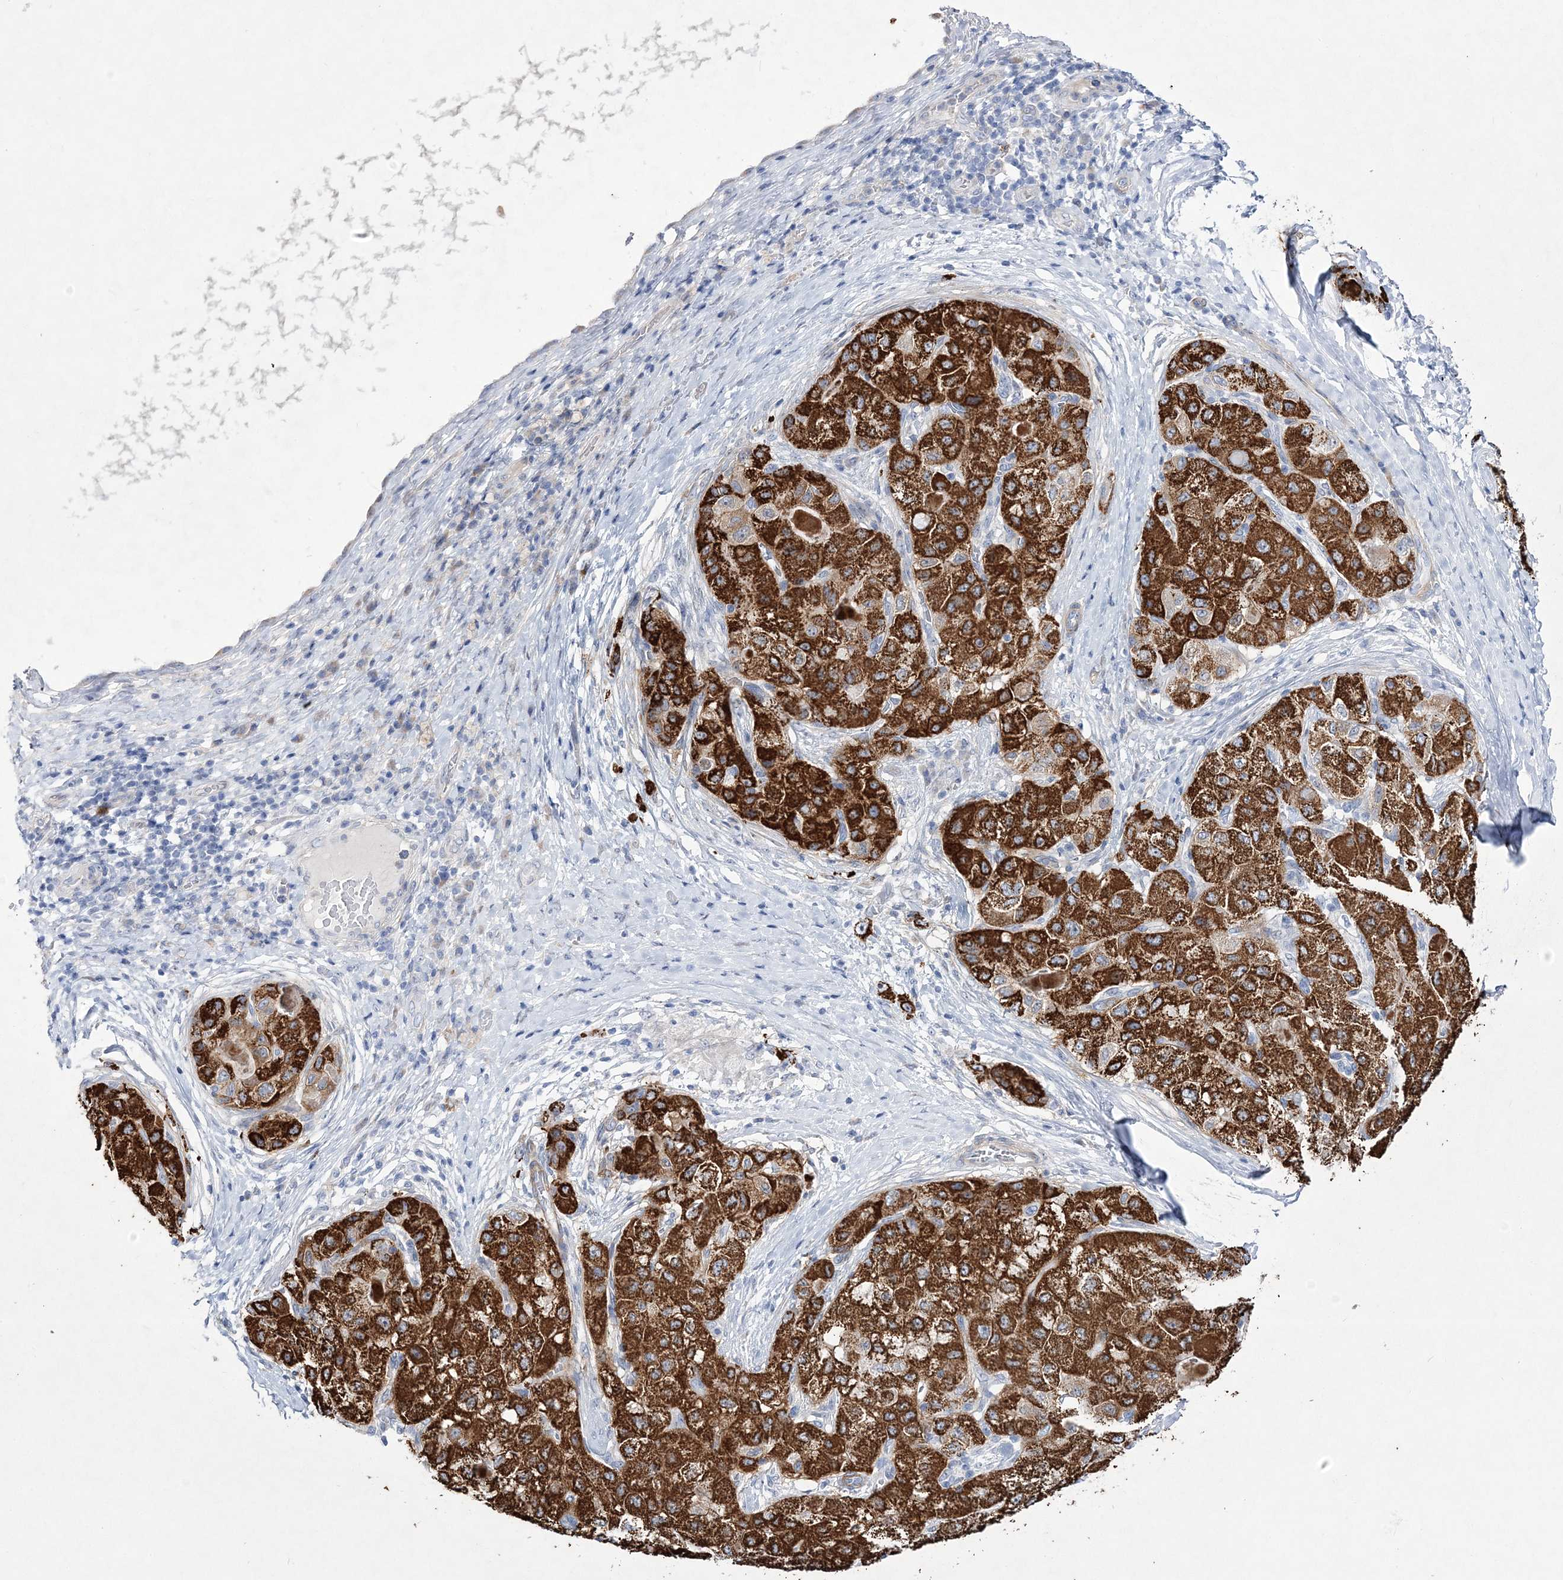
{"staining": {"intensity": "strong", "quantity": ">75%", "location": "cytoplasmic/membranous"}, "tissue": "liver cancer", "cell_type": "Tumor cells", "image_type": "cancer", "snomed": [{"axis": "morphology", "description": "Carcinoma, Hepatocellular, NOS"}, {"axis": "topography", "description": "Liver"}], "caption": "IHC histopathology image of human hepatocellular carcinoma (liver) stained for a protein (brown), which demonstrates high levels of strong cytoplasmic/membranous positivity in approximately >75% of tumor cells.", "gene": "ANO1", "patient": {"sex": "male", "age": 80}}